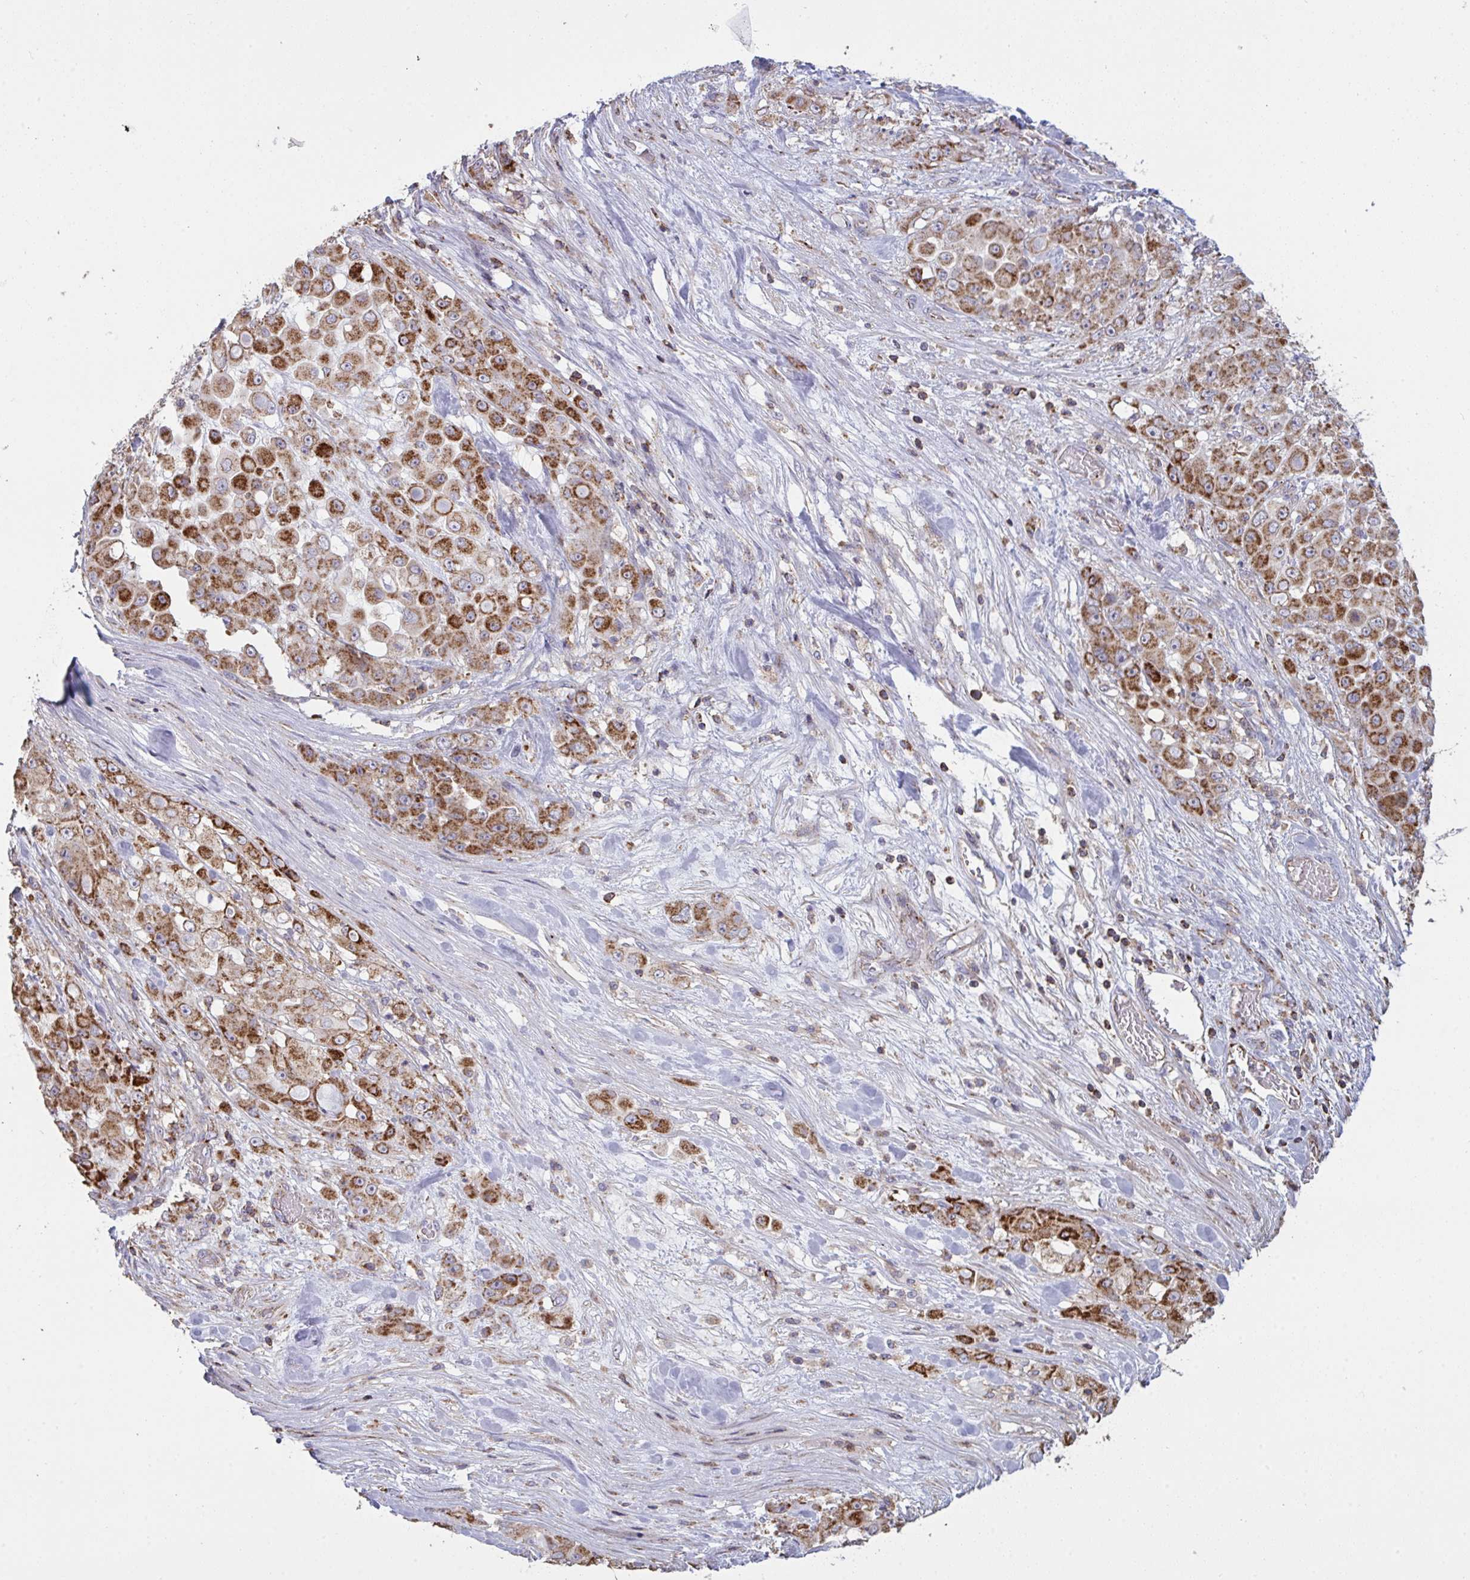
{"staining": {"intensity": "strong", "quantity": ">75%", "location": "cytoplasmic/membranous"}, "tissue": "stomach cancer", "cell_type": "Tumor cells", "image_type": "cancer", "snomed": [{"axis": "morphology", "description": "Adenocarcinoma, NOS"}, {"axis": "topography", "description": "Stomach"}], "caption": "There is high levels of strong cytoplasmic/membranous positivity in tumor cells of adenocarcinoma (stomach), as demonstrated by immunohistochemical staining (brown color).", "gene": "MICOS10", "patient": {"sex": "female", "age": 76}}